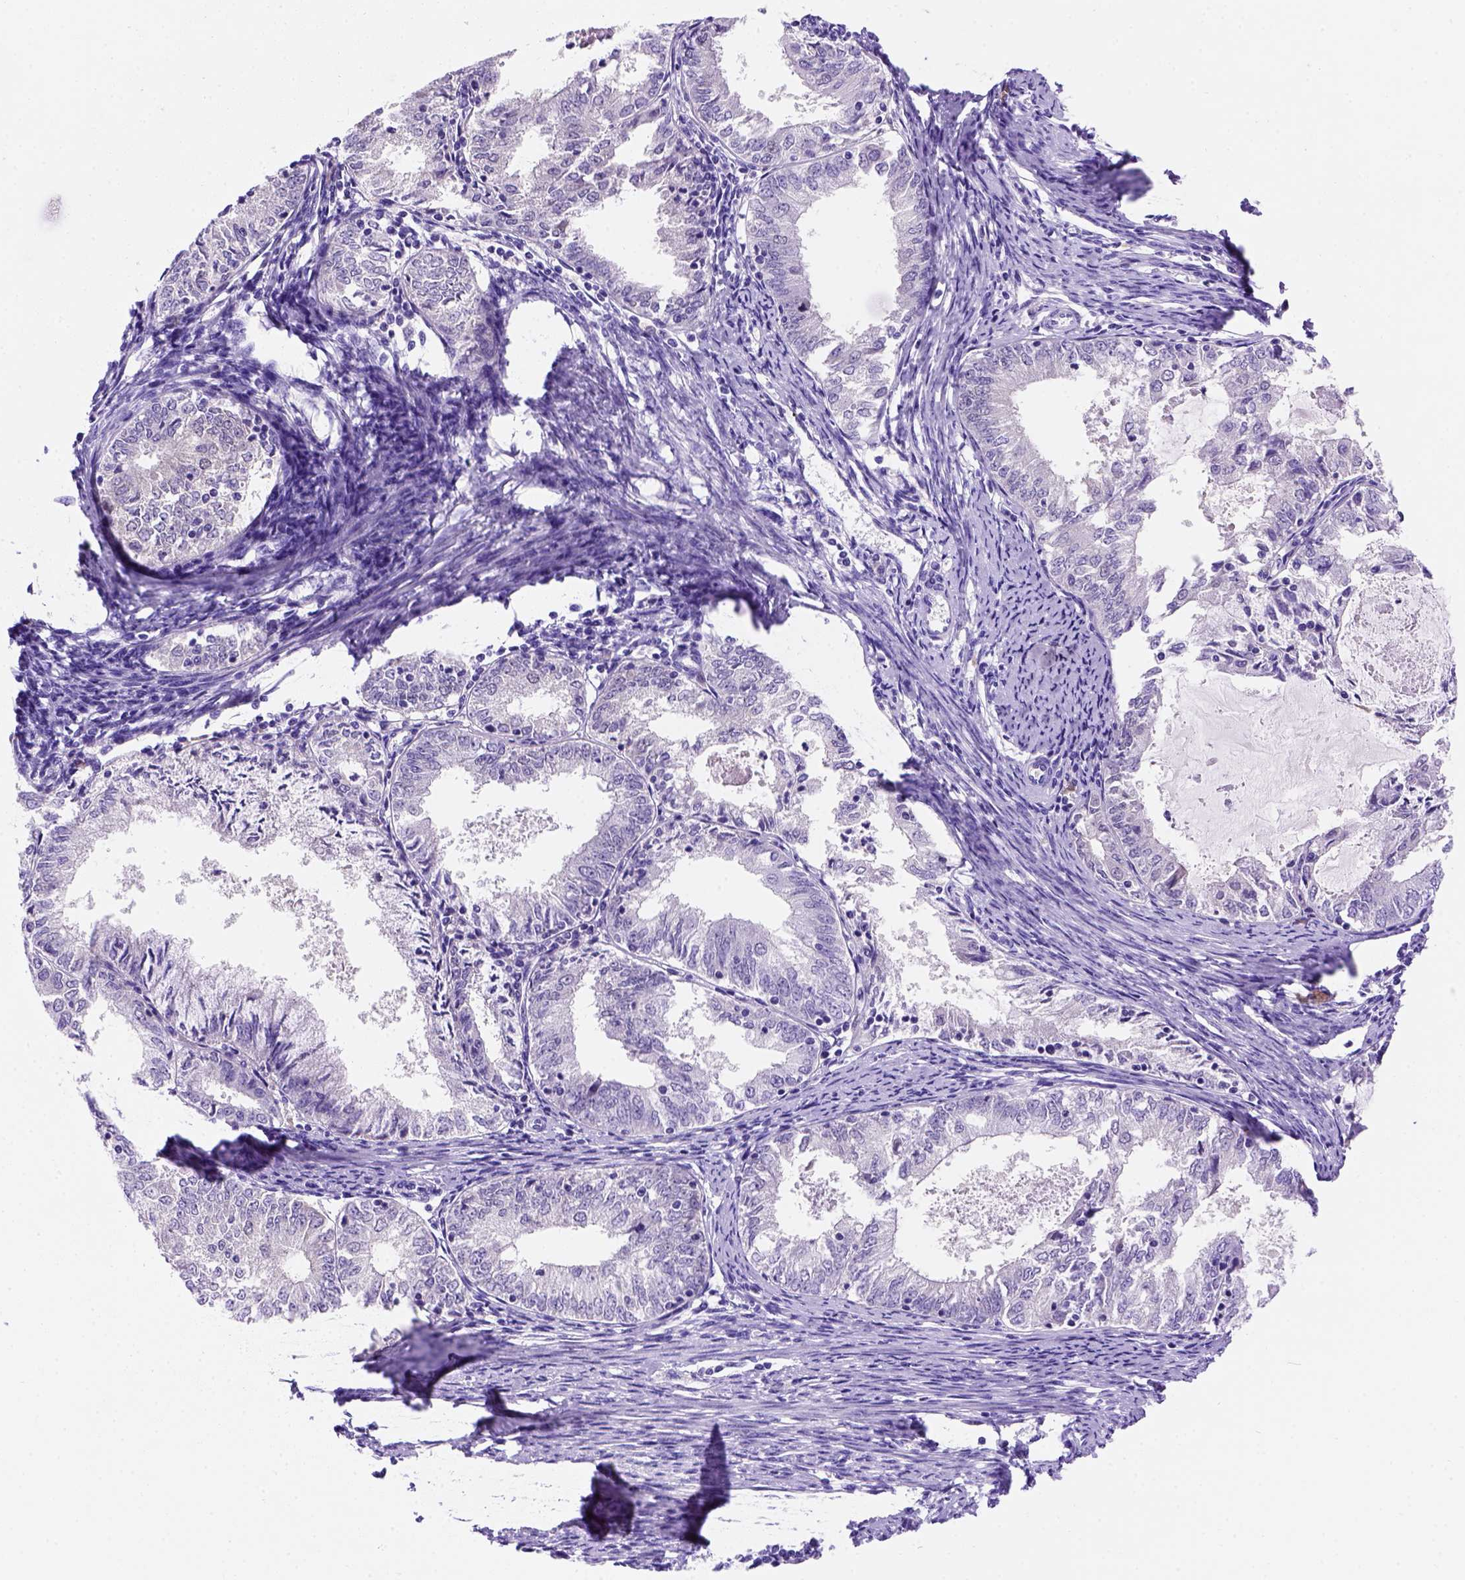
{"staining": {"intensity": "negative", "quantity": "none", "location": "none"}, "tissue": "endometrial cancer", "cell_type": "Tumor cells", "image_type": "cancer", "snomed": [{"axis": "morphology", "description": "Adenocarcinoma, NOS"}, {"axis": "topography", "description": "Endometrium"}], "caption": "There is no significant positivity in tumor cells of adenocarcinoma (endometrial).", "gene": "FAM81B", "patient": {"sex": "female", "age": 57}}